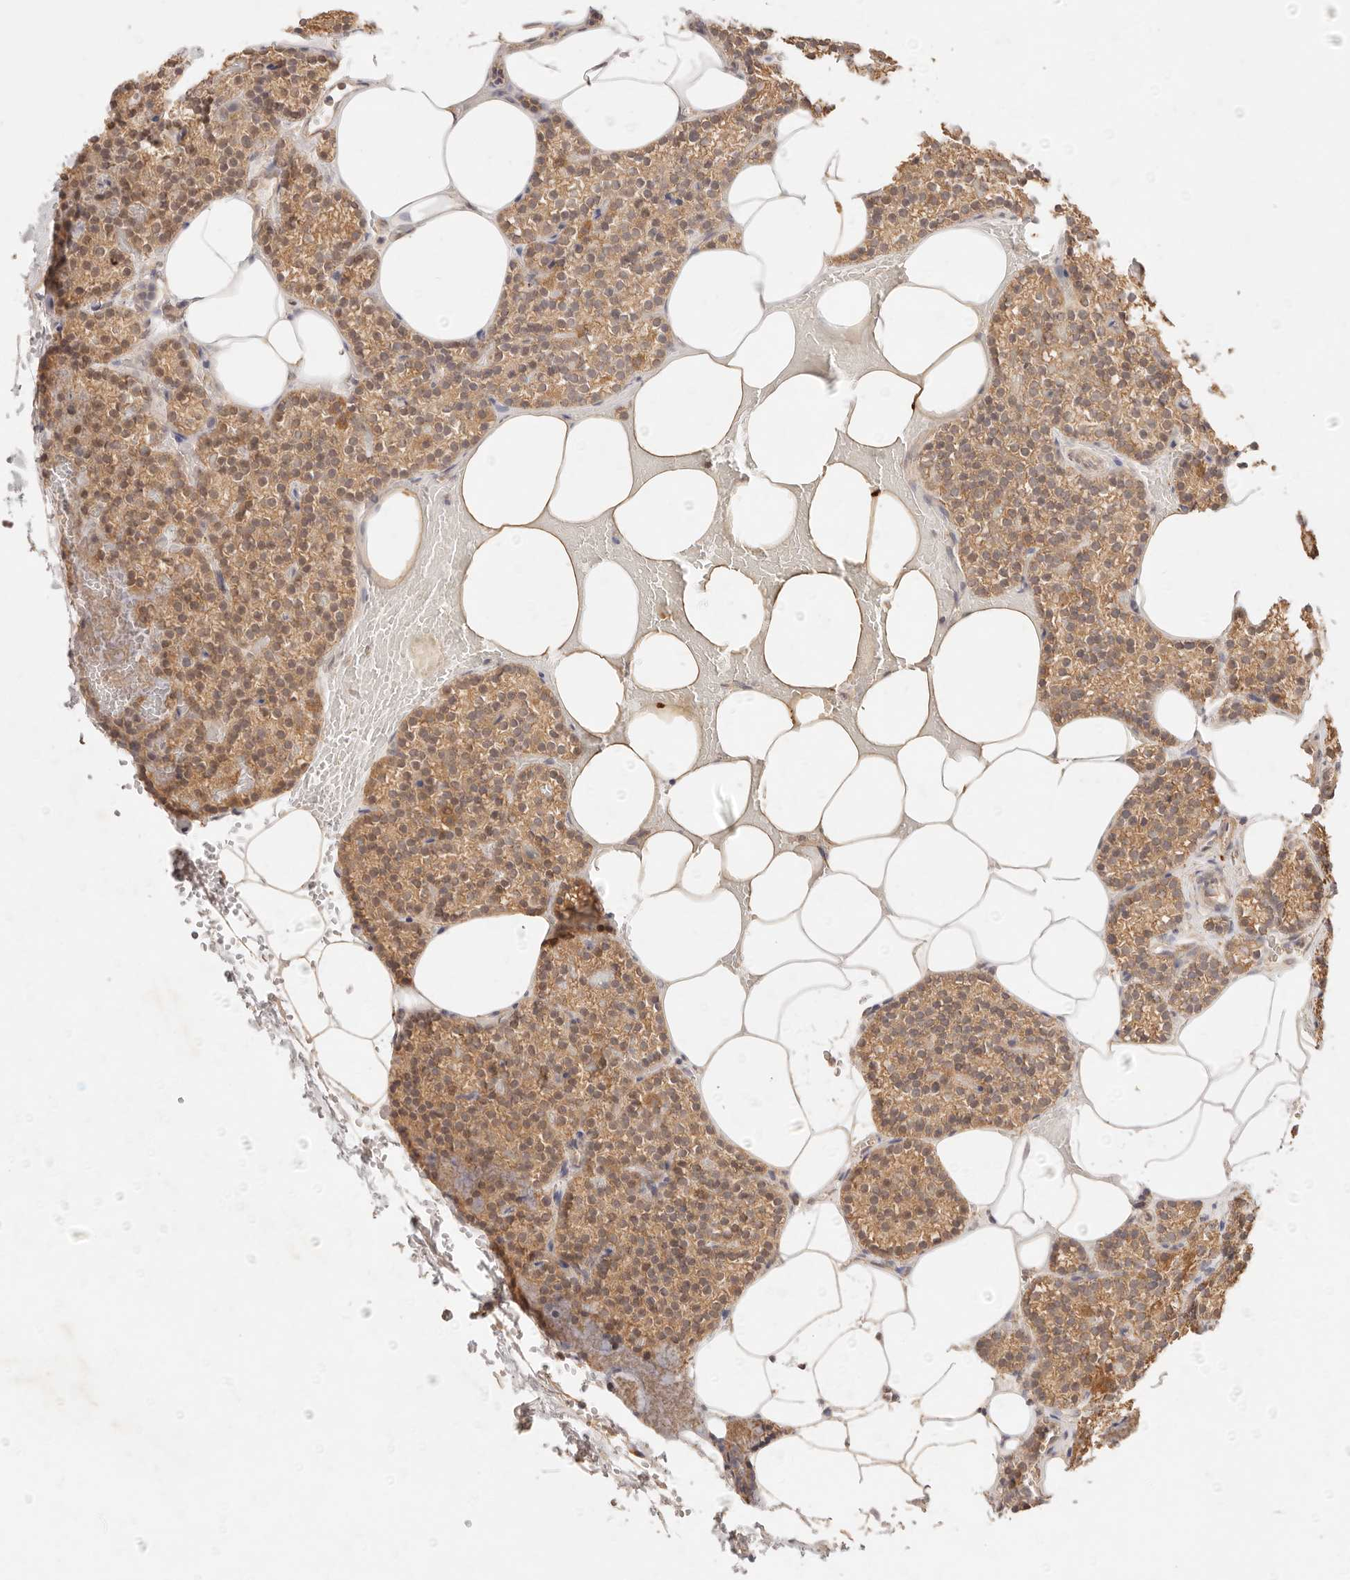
{"staining": {"intensity": "moderate", "quantity": ">75%", "location": "cytoplasmic/membranous,nuclear"}, "tissue": "parathyroid gland", "cell_type": "Glandular cells", "image_type": "normal", "snomed": [{"axis": "morphology", "description": "Normal tissue, NOS"}, {"axis": "topography", "description": "Parathyroid gland"}], "caption": "Glandular cells exhibit moderate cytoplasmic/membranous,nuclear expression in approximately >75% of cells in unremarkable parathyroid gland.", "gene": "TRIM11", "patient": {"sex": "male", "age": 58}}